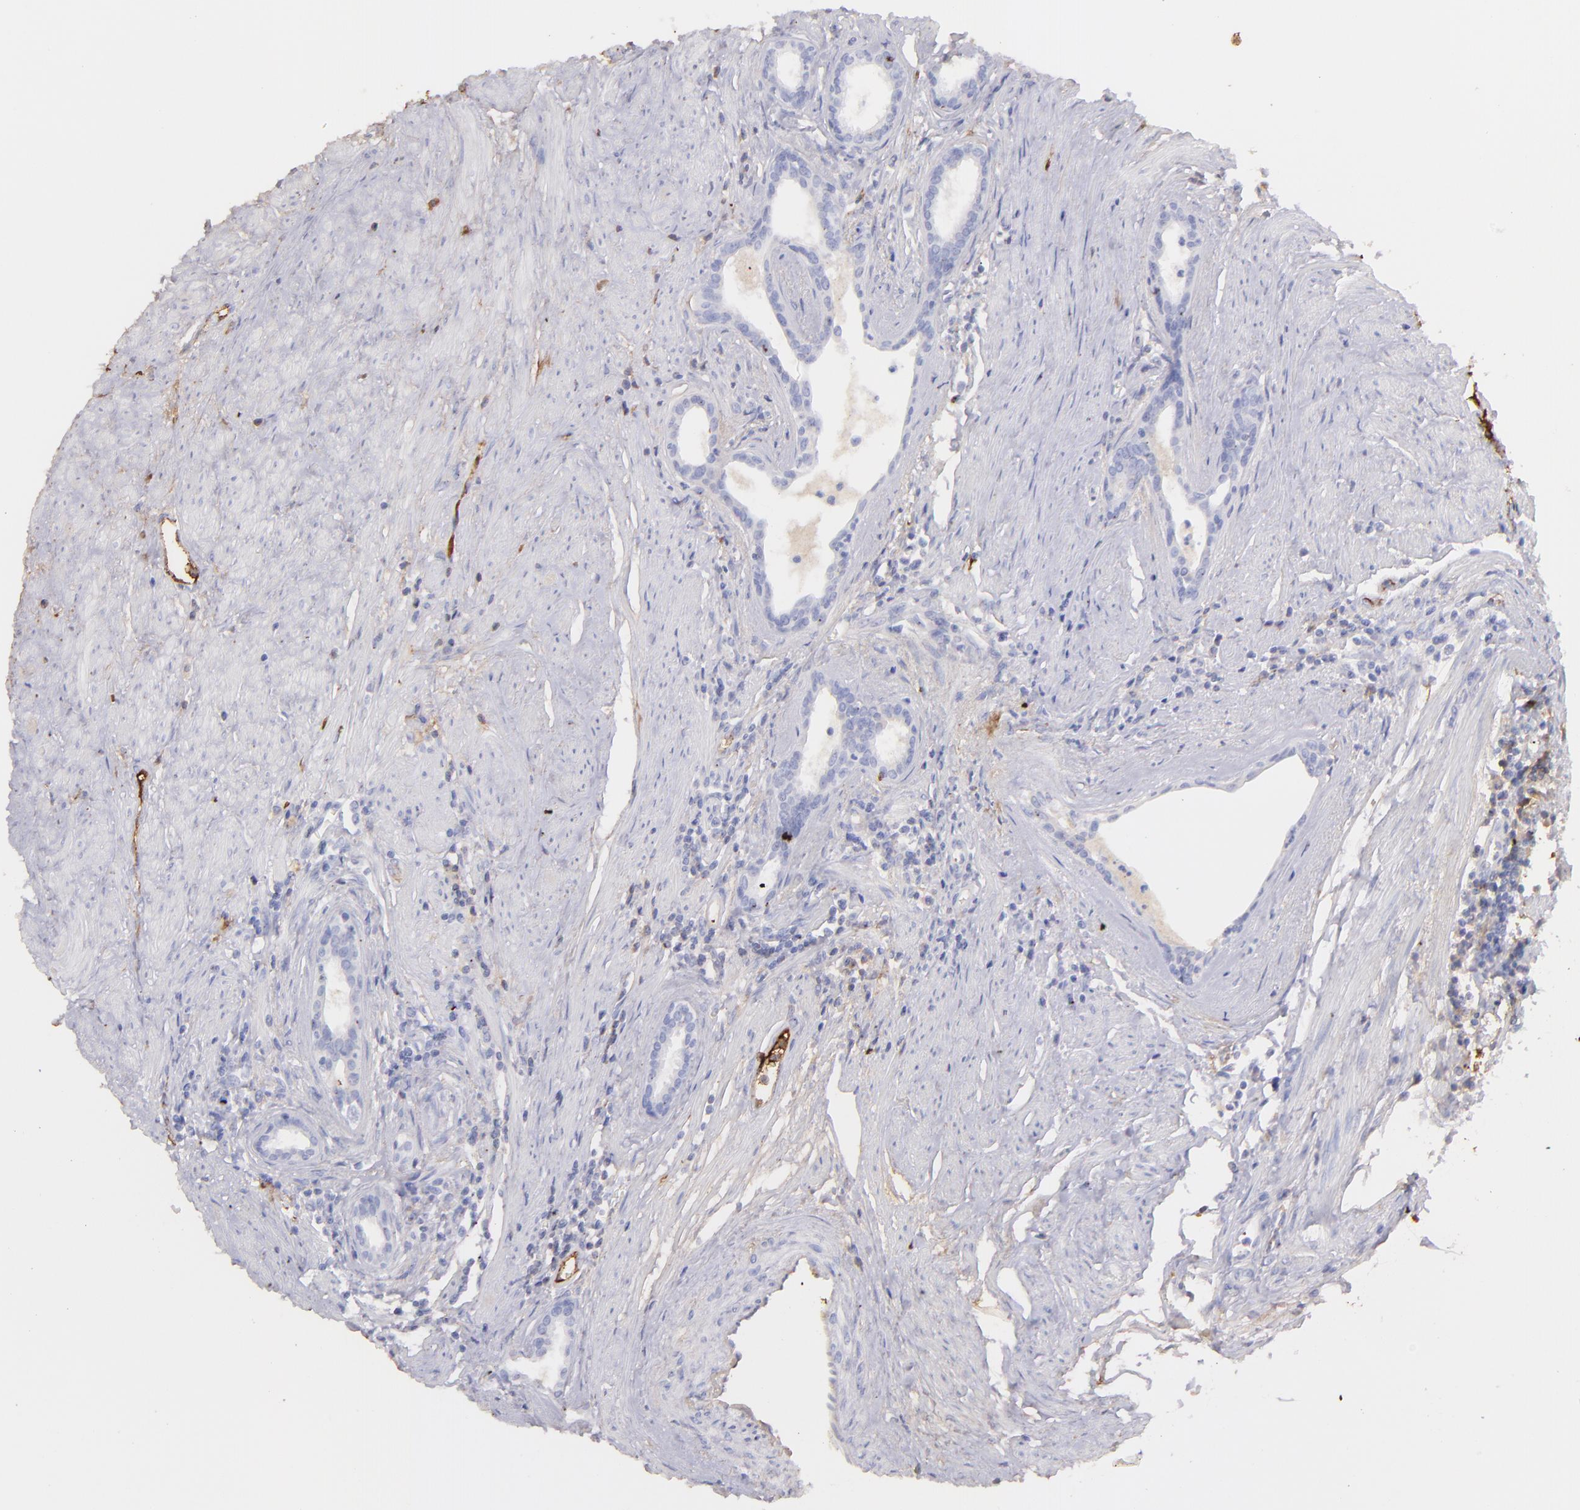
{"staining": {"intensity": "negative", "quantity": "none", "location": "none"}, "tissue": "prostate cancer", "cell_type": "Tumor cells", "image_type": "cancer", "snomed": [{"axis": "morphology", "description": "Adenocarcinoma, Medium grade"}, {"axis": "topography", "description": "Prostate"}], "caption": "Immunohistochemistry image of neoplastic tissue: human adenocarcinoma (medium-grade) (prostate) stained with DAB exhibits no significant protein staining in tumor cells.", "gene": "FGB", "patient": {"sex": "male", "age": 72}}